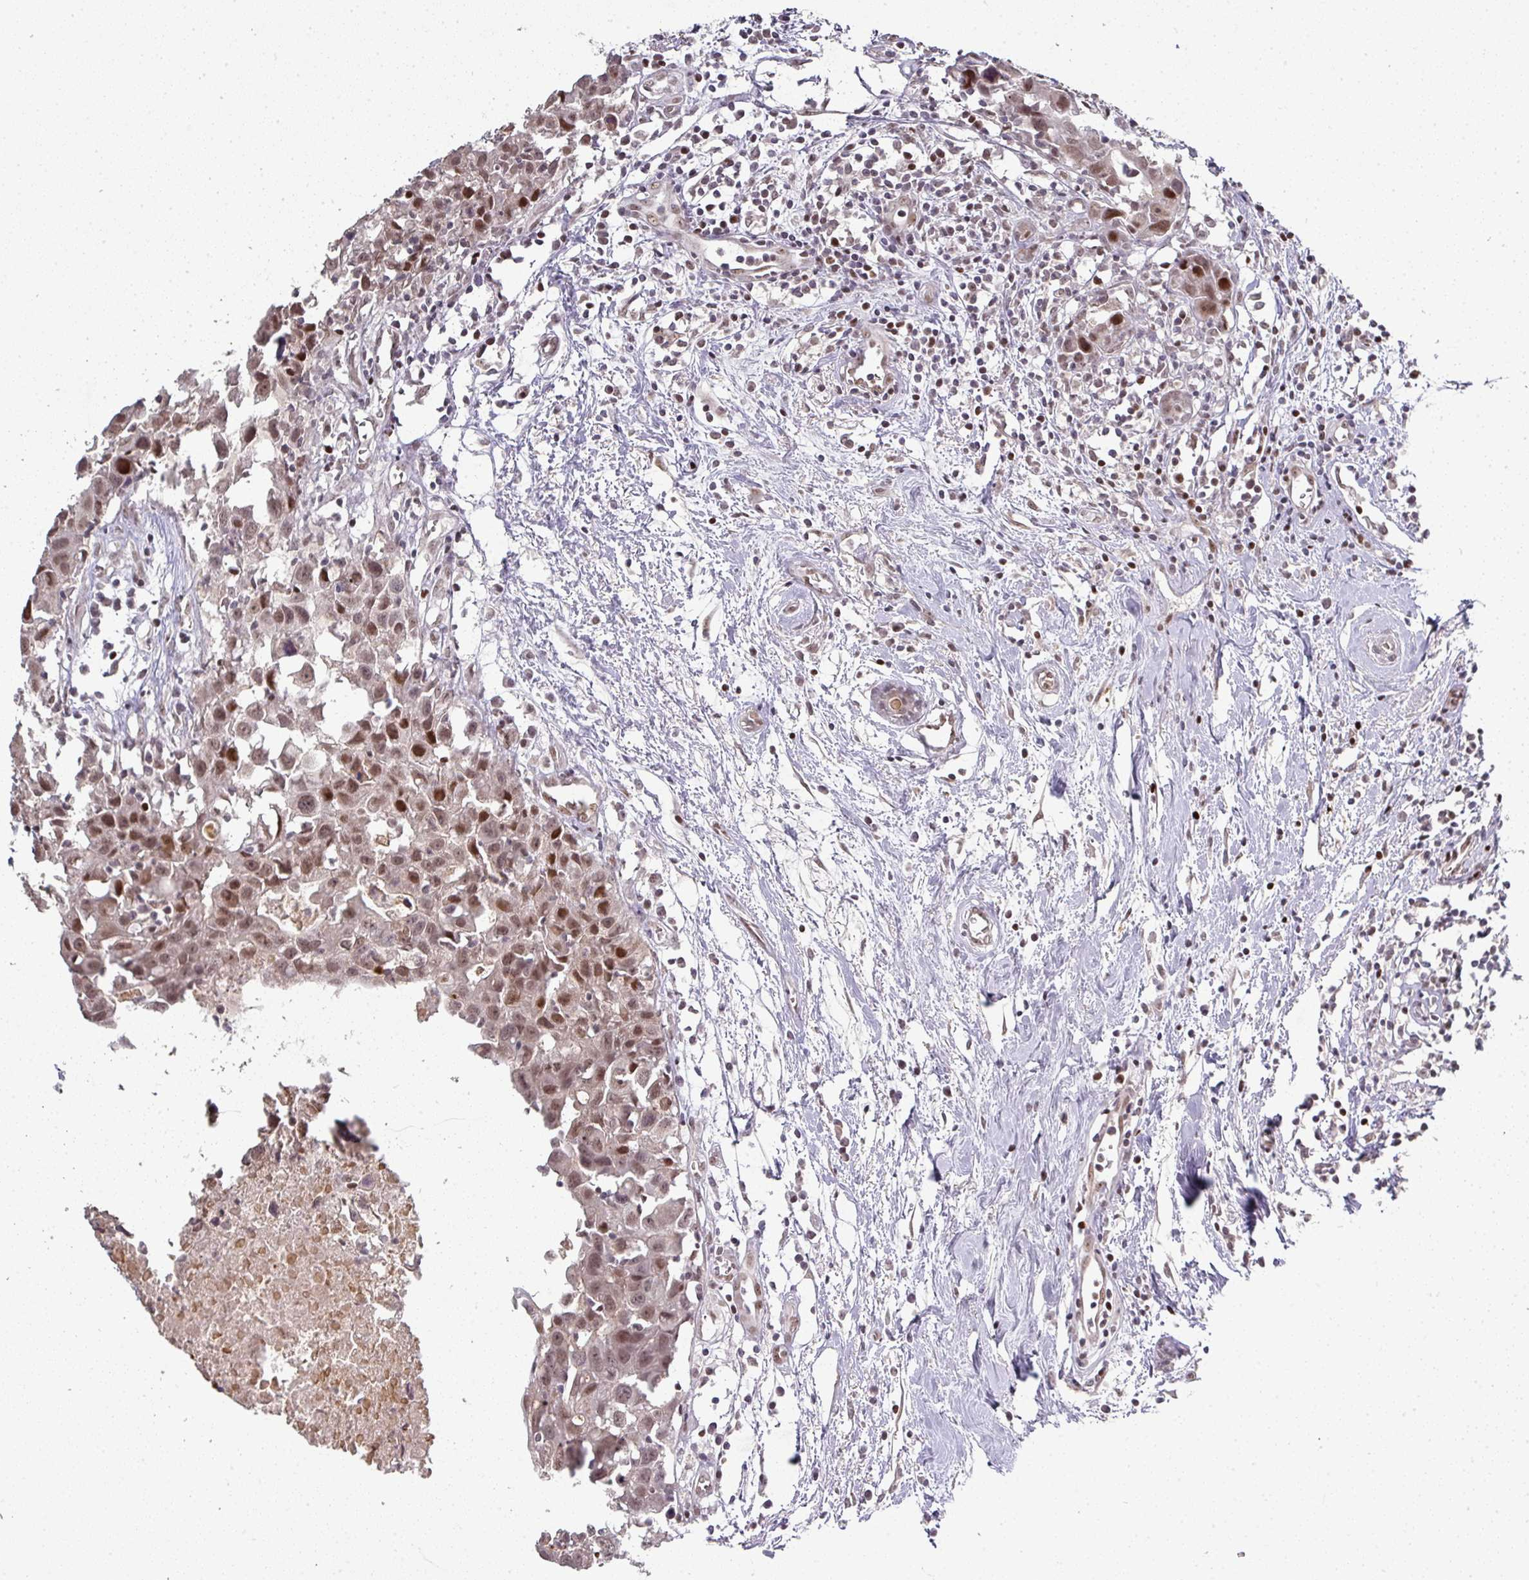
{"staining": {"intensity": "moderate", "quantity": ">75%", "location": "nuclear"}, "tissue": "breast cancer", "cell_type": "Tumor cells", "image_type": "cancer", "snomed": [{"axis": "morphology", "description": "Carcinoma, NOS"}, {"axis": "topography", "description": "Breast"}], "caption": "A micrograph showing moderate nuclear positivity in approximately >75% of tumor cells in breast cancer, as visualized by brown immunohistochemical staining.", "gene": "NEIL1", "patient": {"sex": "female", "age": 60}}